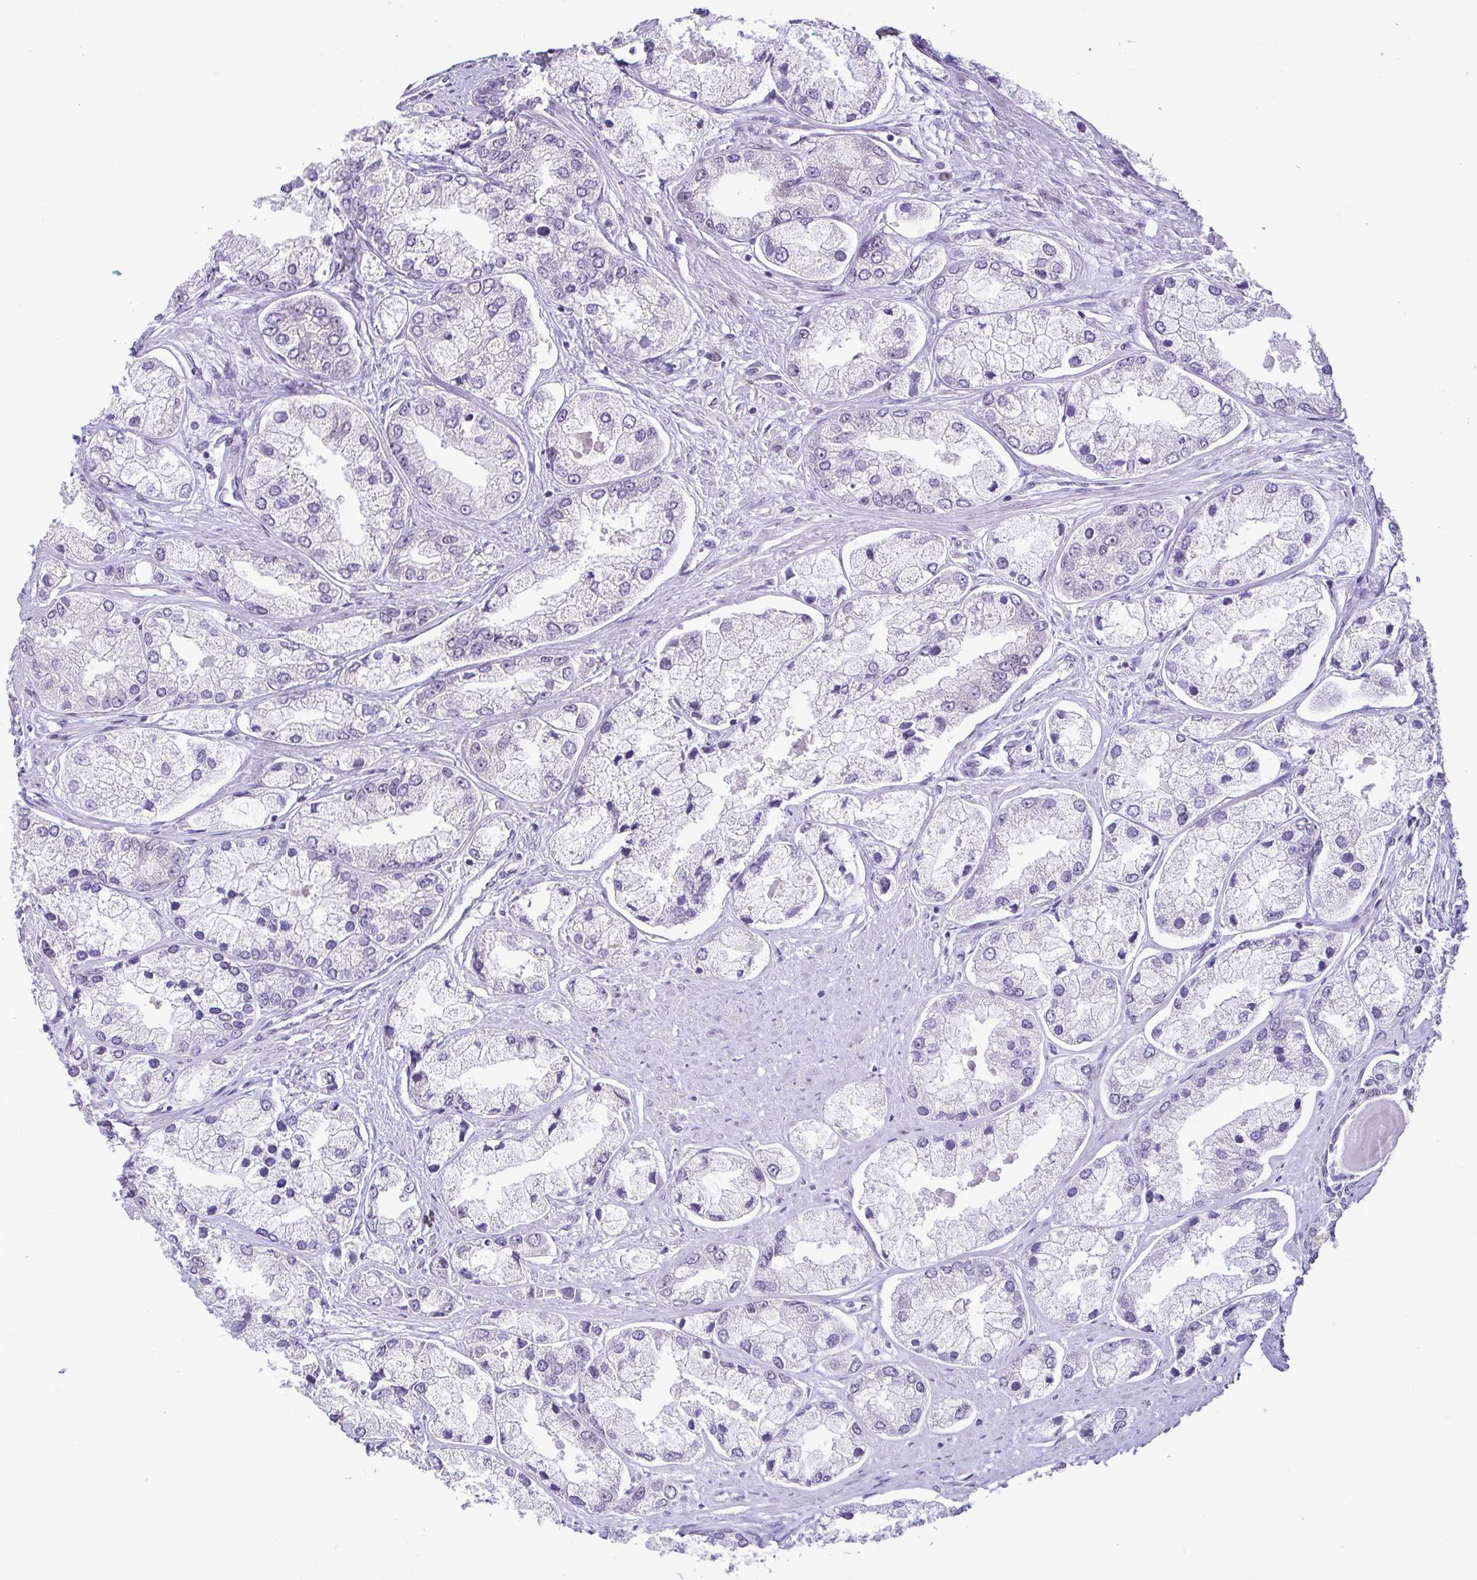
{"staining": {"intensity": "negative", "quantity": "none", "location": "none"}, "tissue": "prostate cancer", "cell_type": "Tumor cells", "image_type": "cancer", "snomed": [{"axis": "morphology", "description": "Adenocarcinoma, Low grade"}, {"axis": "topography", "description": "Prostate"}], "caption": "The histopathology image shows no staining of tumor cells in prostate cancer (adenocarcinoma (low-grade)). The staining was performed using DAB (3,3'-diaminobenzidine) to visualize the protein expression in brown, while the nuclei were stained in blue with hematoxylin (Magnification: 20x).", "gene": "RBM3", "patient": {"sex": "male", "age": 69}}